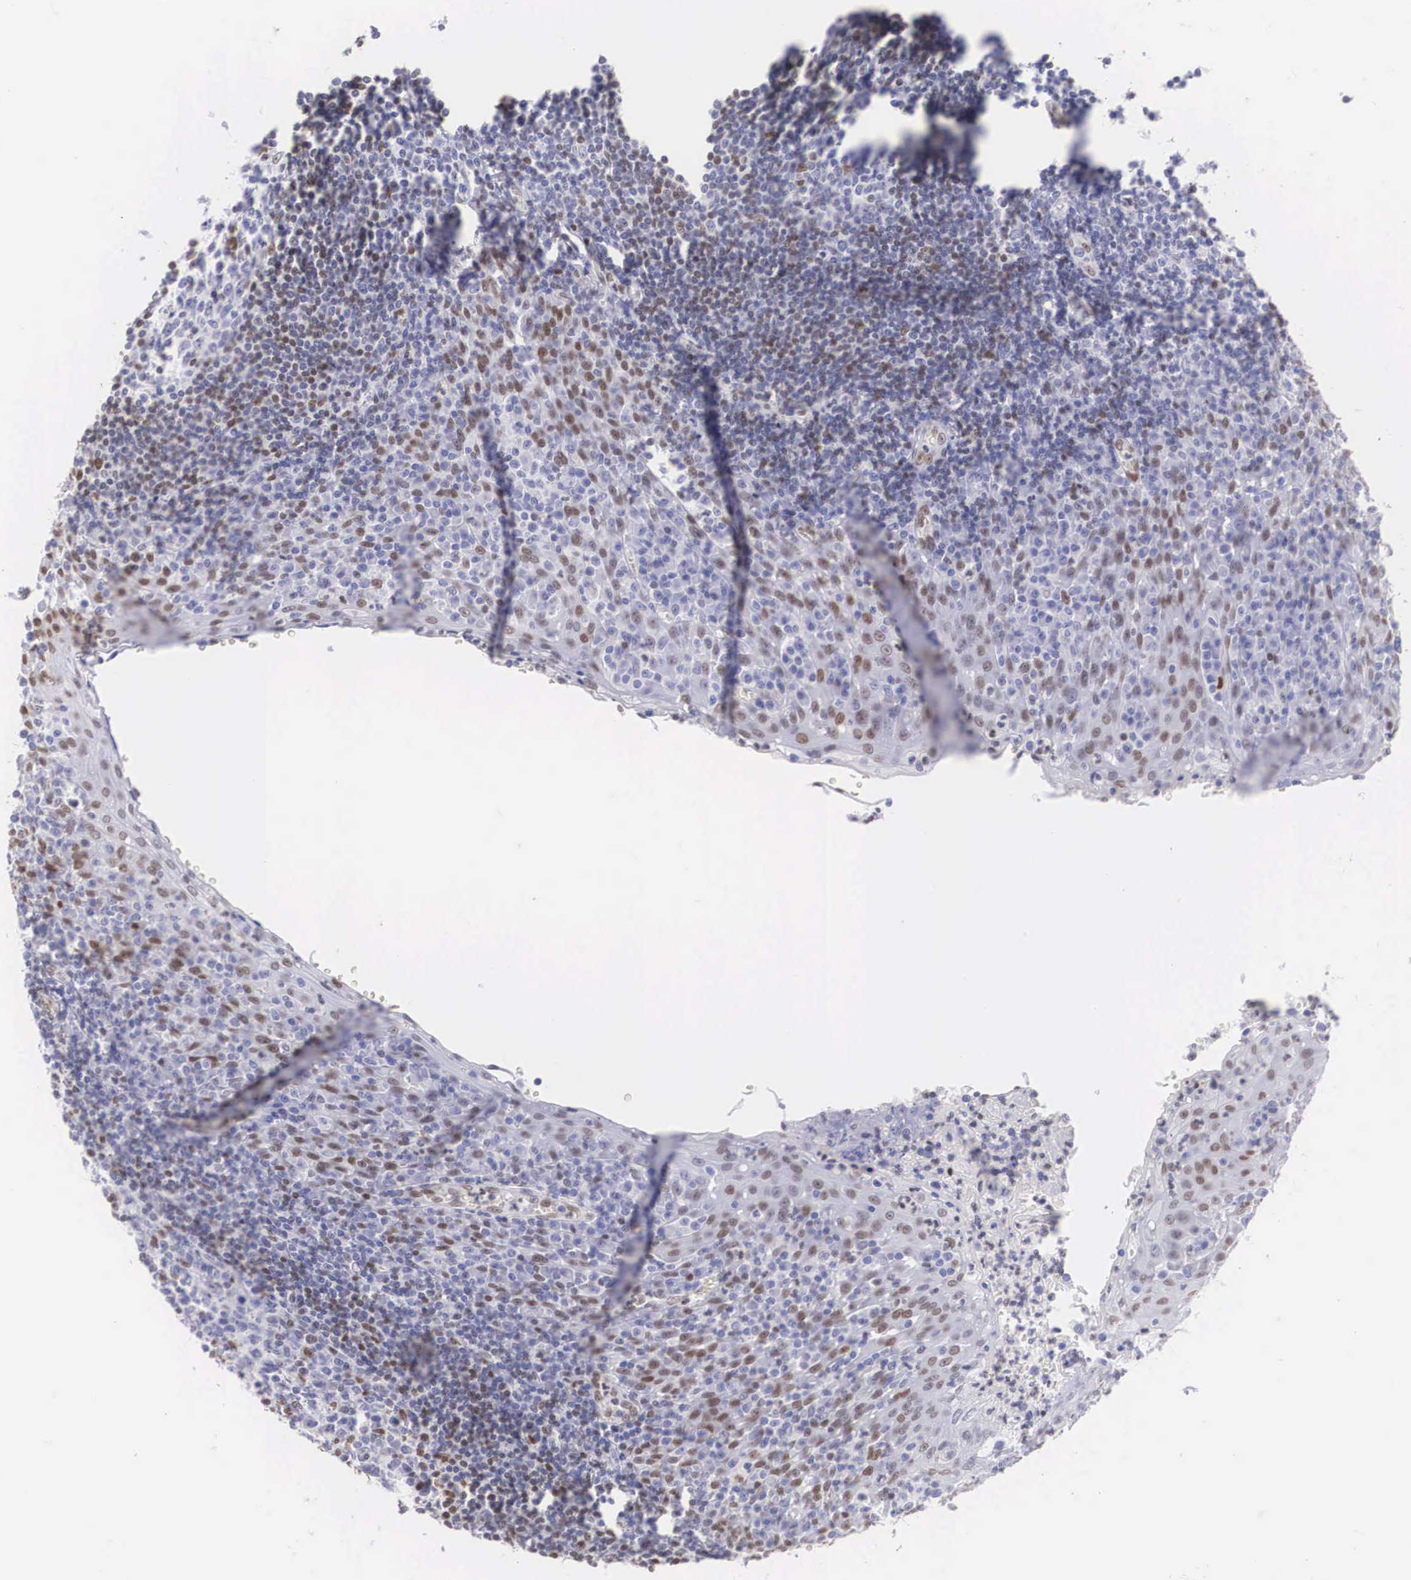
{"staining": {"intensity": "moderate", "quantity": "<25%", "location": "nuclear"}, "tissue": "tonsil", "cell_type": "Germinal center cells", "image_type": "normal", "snomed": [{"axis": "morphology", "description": "Normal tissue, NOS"}, {"axis": "topography", "description": "Tonsil"}], "caption": "This histopathology image displays IHC staining of normal human tonsil, with low moderate nuclear positivity in approximately <25% of germinal center cells.", "gene": "HMGN5", "patient": {"sex": "female", "age": 41}}